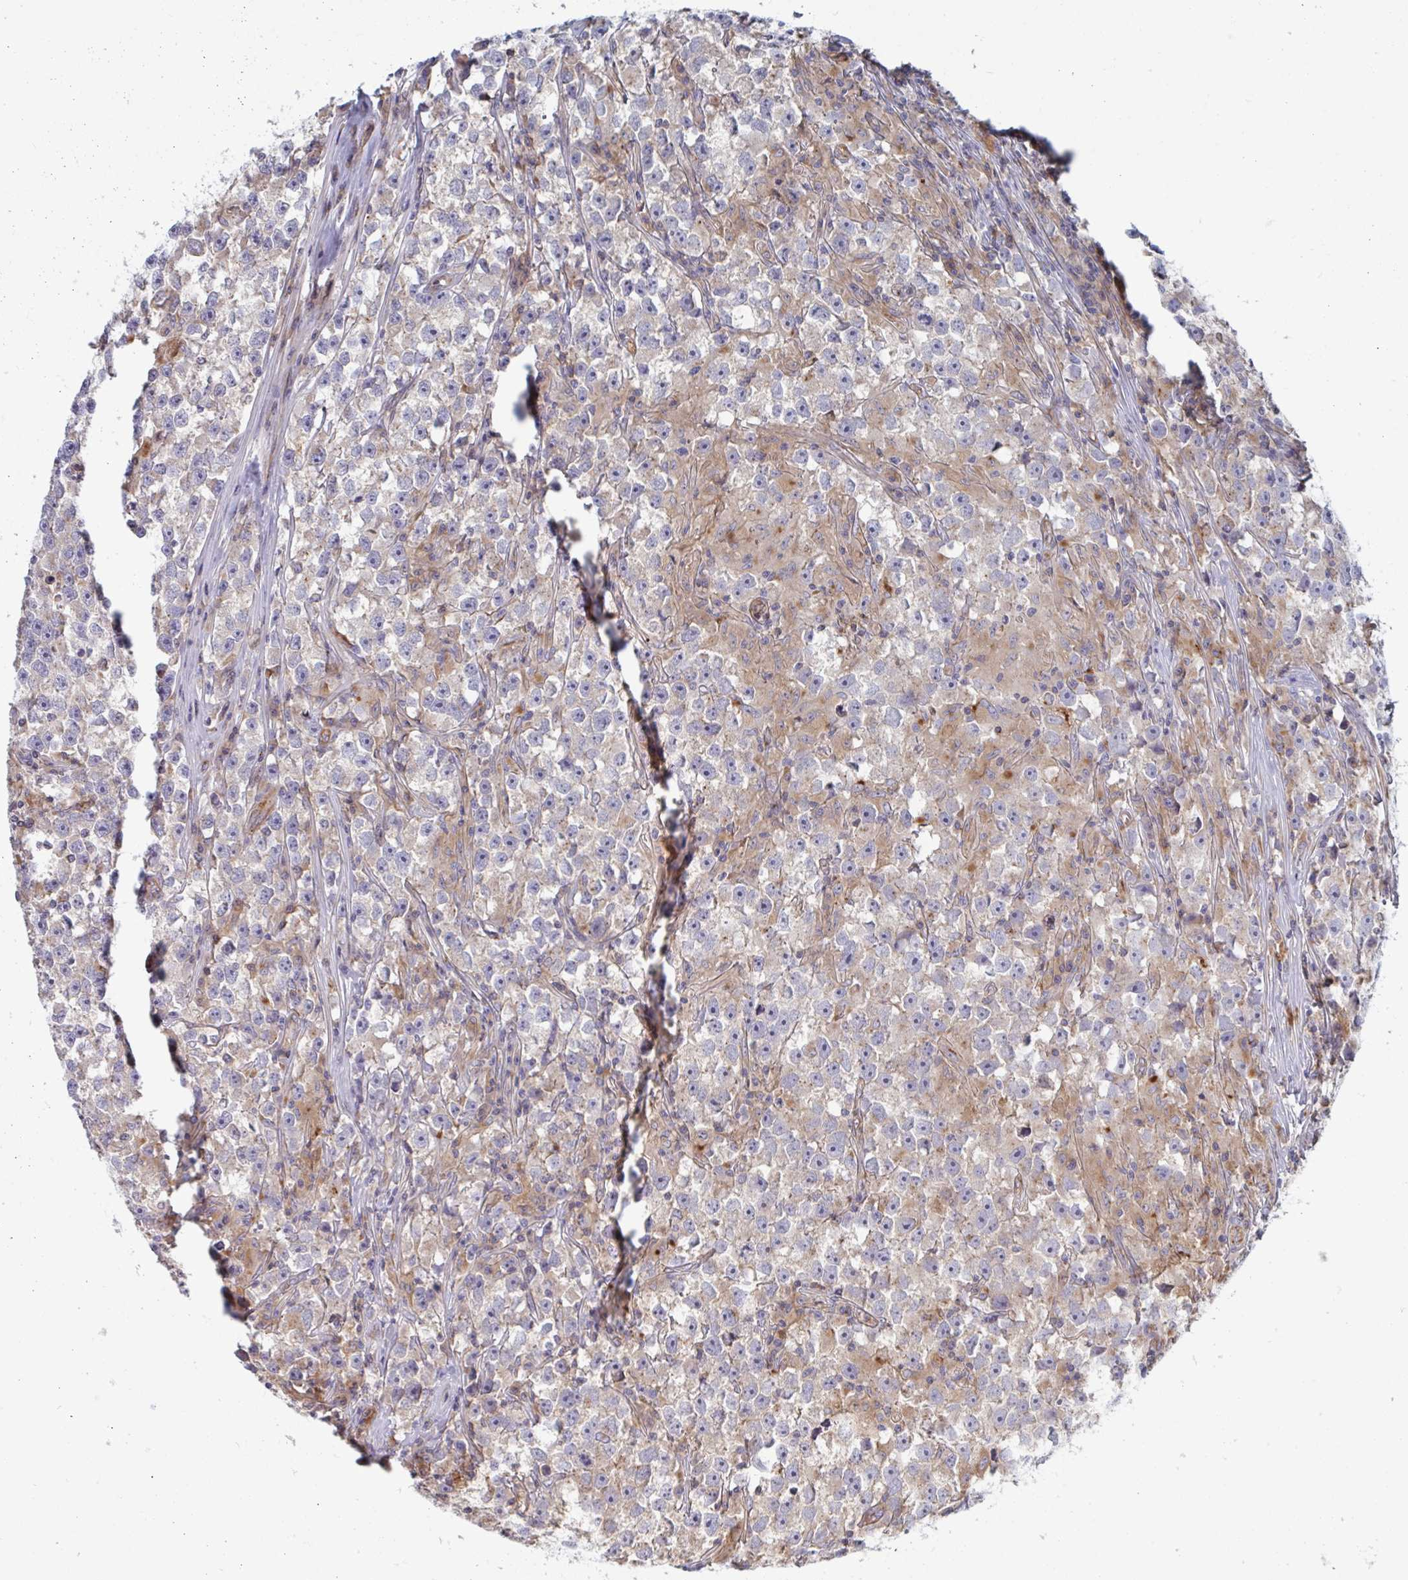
{"staining": {"intensity": "weak", "quantity": "25%-75%", "location": "cytoplasmic/membranous"}, "tissue": "testis cancer", "cell_type": "Tumor cells", "image_type": "cancer", "snomed": [{"axis": "morphology", "description": "Seminoma, NOS"}, {"axis": "topography", "description": "Testis"}], "caption": "The micrograph displays a brown stain indicating the presence of a protein in the cytoplasmic/membranous of tumor cells in seminoma (testis).", "gene": "SLC9A6", "patient": {"sex": "male", "age": 33}}